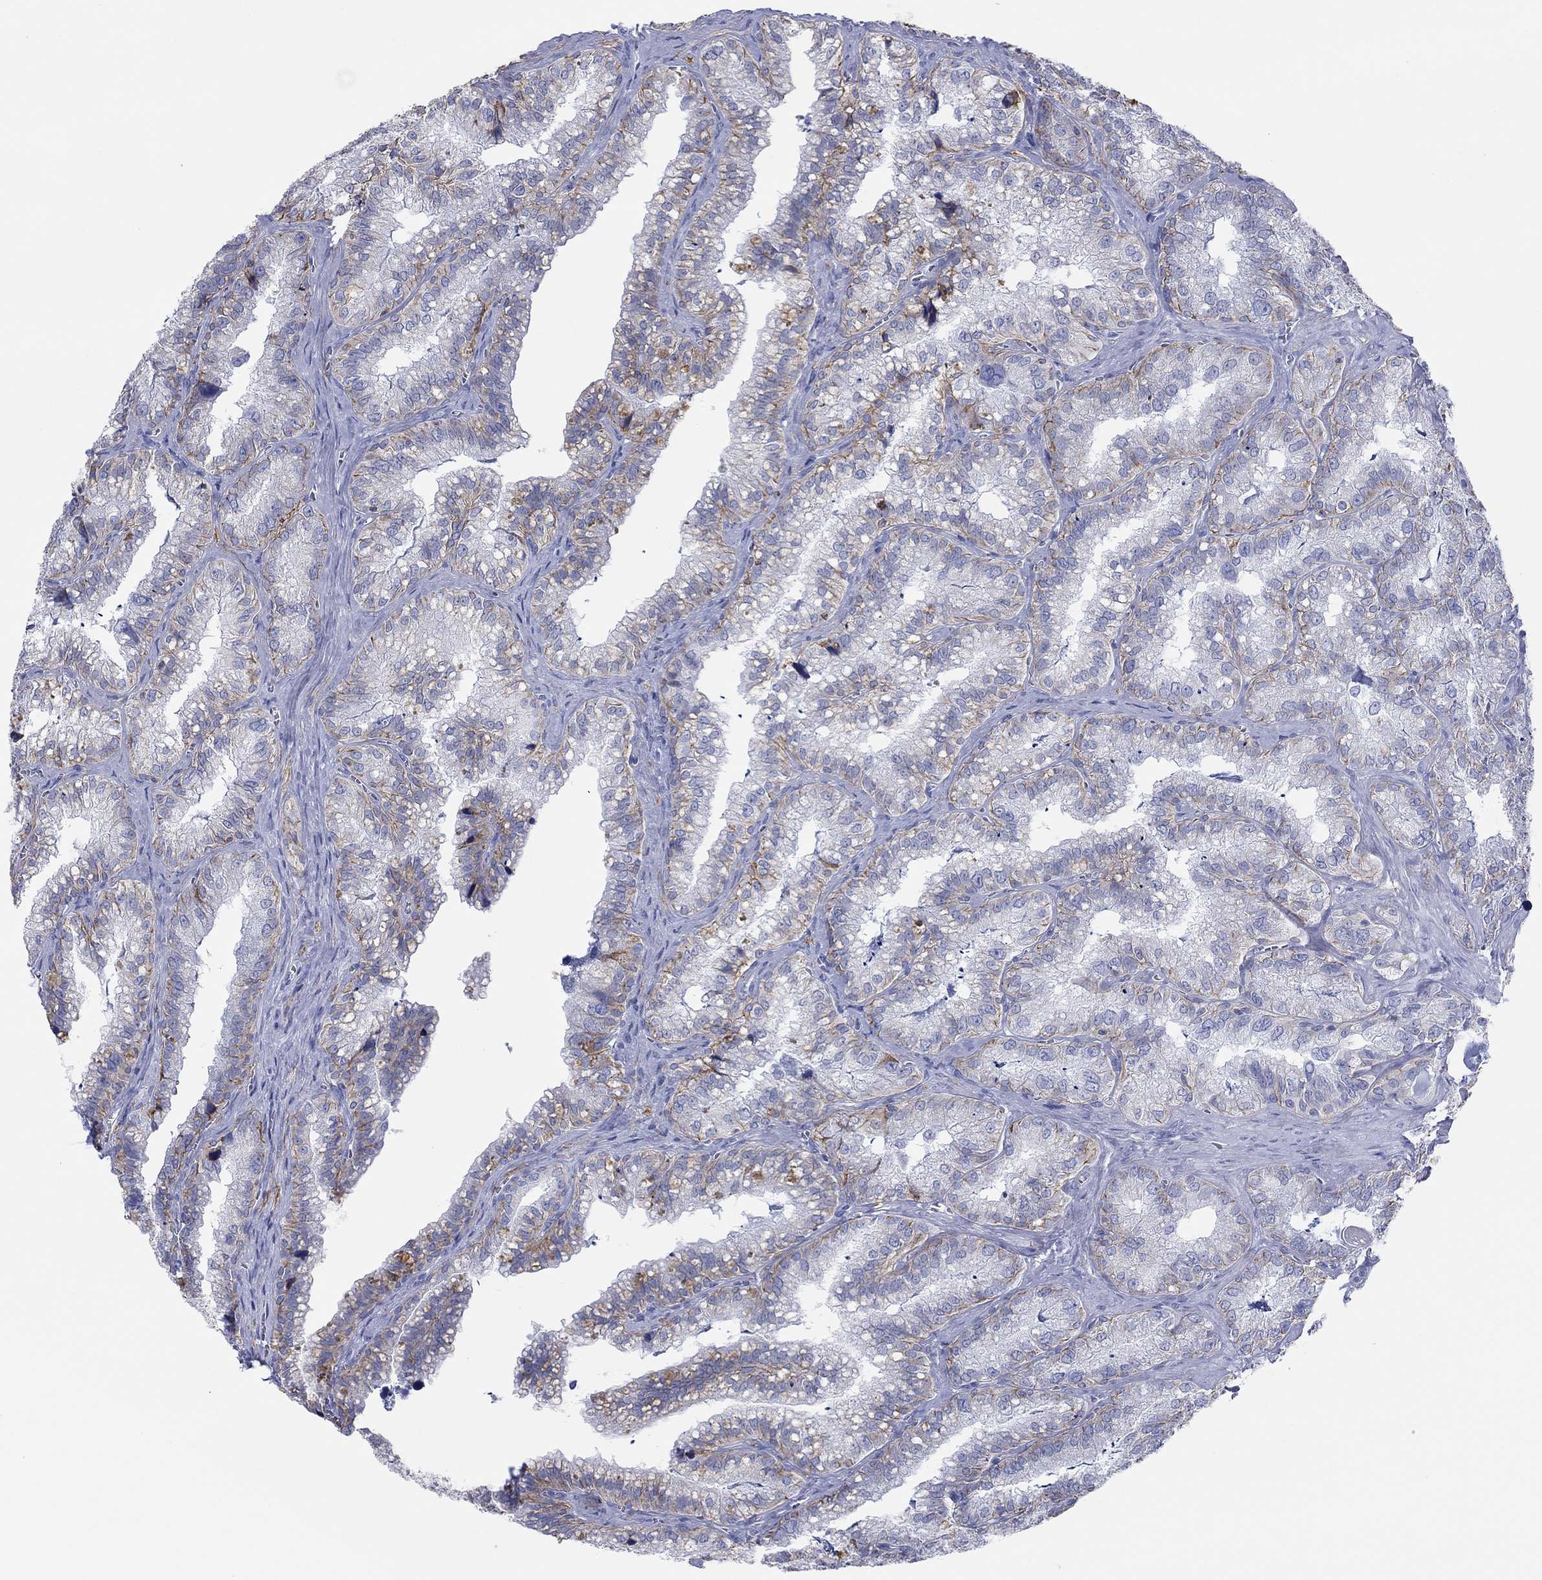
{"staining": {"intensity": "moderate", "quantity": "<25%", "location": "cytoplasmic/membranous"}, "tissue": "seminal vesicle", "cell_type": "Glandular cells", "image_type": "normal", "snomed": [{"axis": "morphology", "description": "Normal tissue, NOS"}, {"axis": "topography", "description": "Seminal veicle"}], "caption": "Immunohistochemical staining of unremarkable seminal vesicle displays low levels of moderate cytoplasmic/membranous expression in about <25% of glandular cells.", "gene": "ATP1B1", "patient": {"sex": "male", "age": 57}}